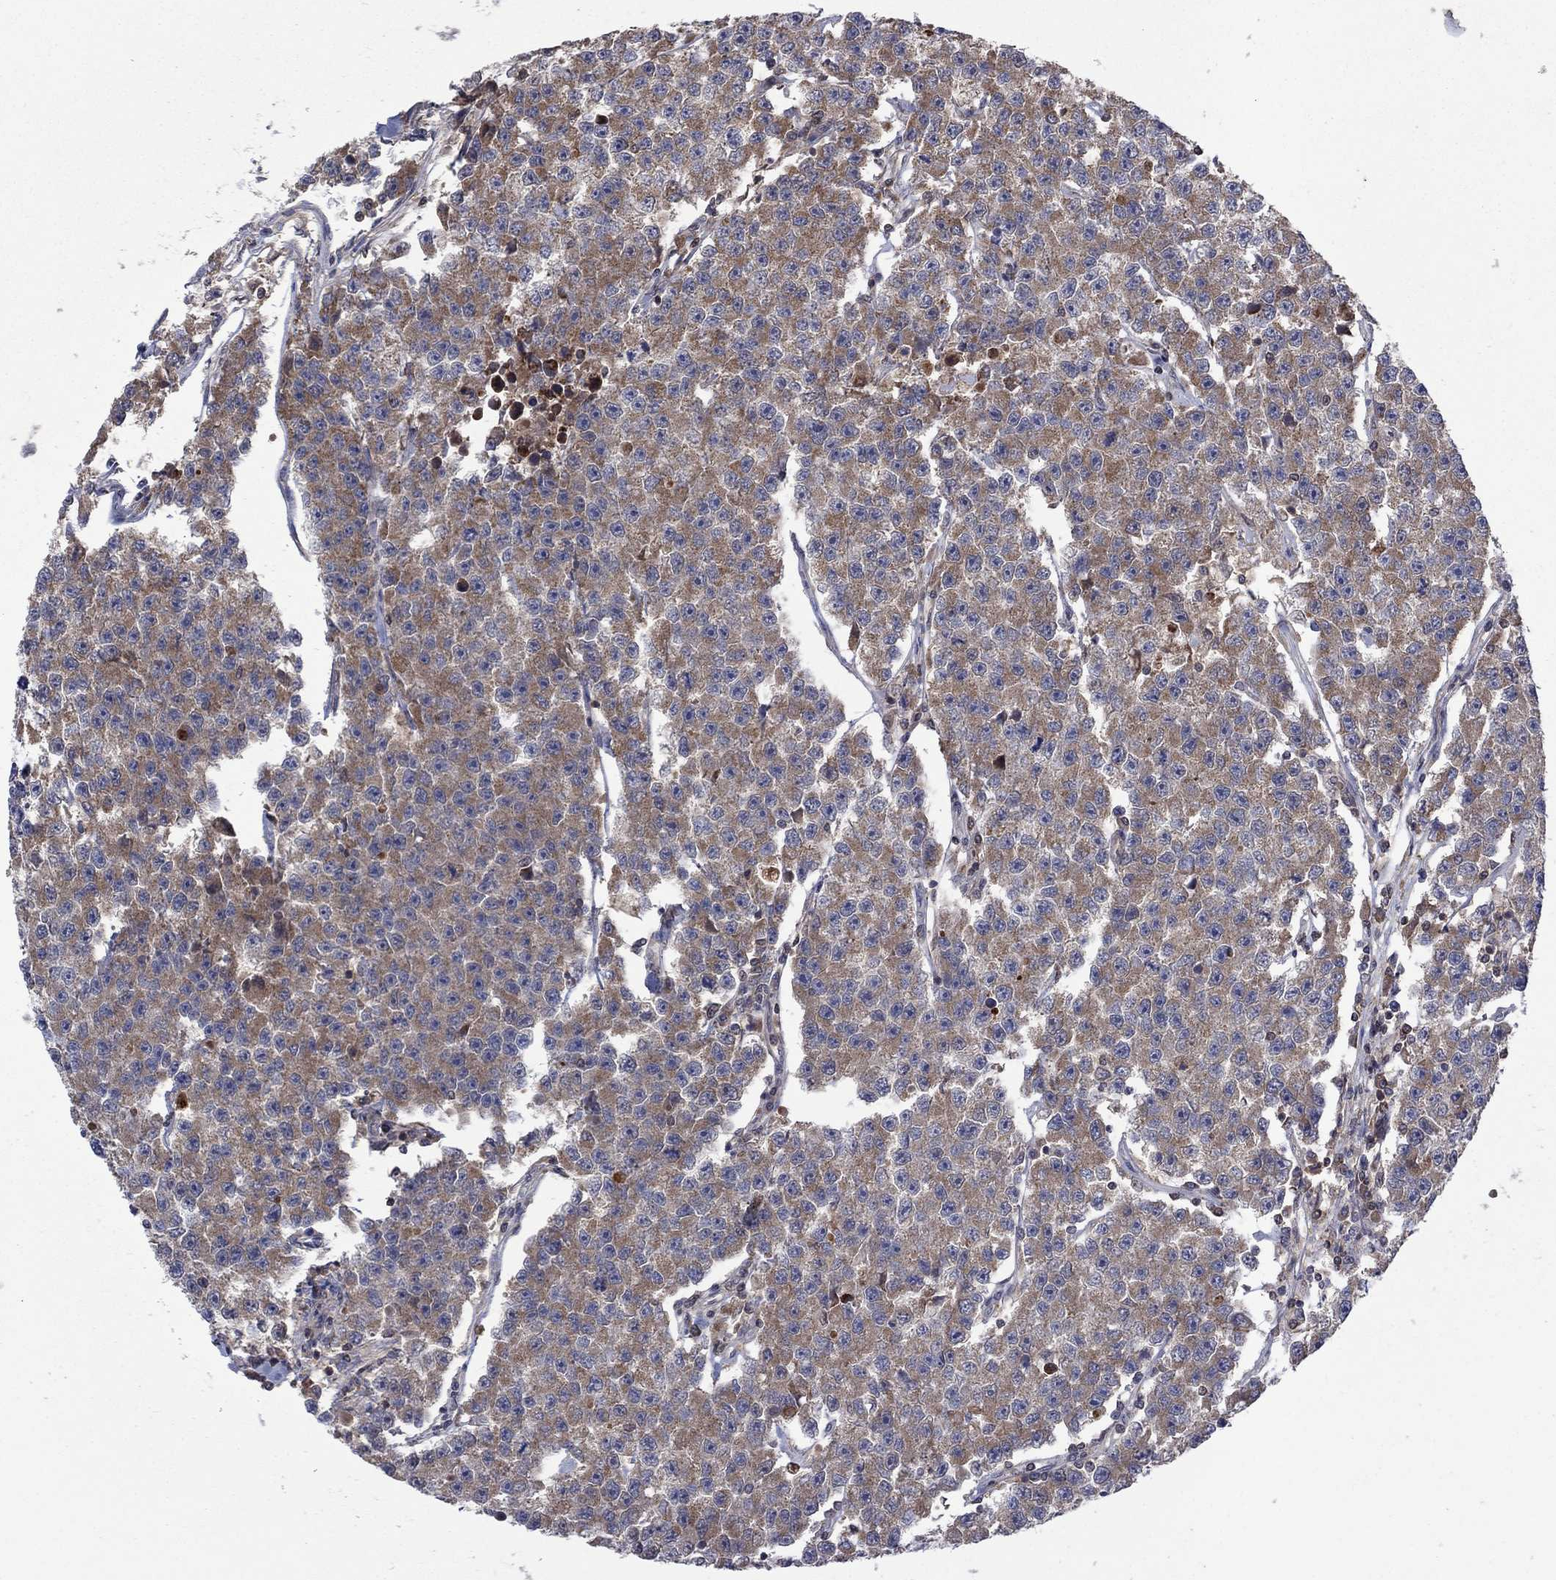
{"staining": {"intensity": "moderate", "quantity": ">75%", "location": "cytoplasmic/membranous"}, "tissue": "testis cancer", "cell_type": "Tumor cells", "image_type": "cancer", "snomed": [{"axis": "morphology", "description": "Seminoma, NOS"}, {"axis": "topography", "description": "Testis"}], "caption": "Approximately >75% of tumor cells in human testis cancer (seminoma) display moderate cytoplasmic/membranous protein positivity as visualized by brown immunohistochemical staining.", "gene": "IAH1", "patient": {"sex": "male", "age": 59}}